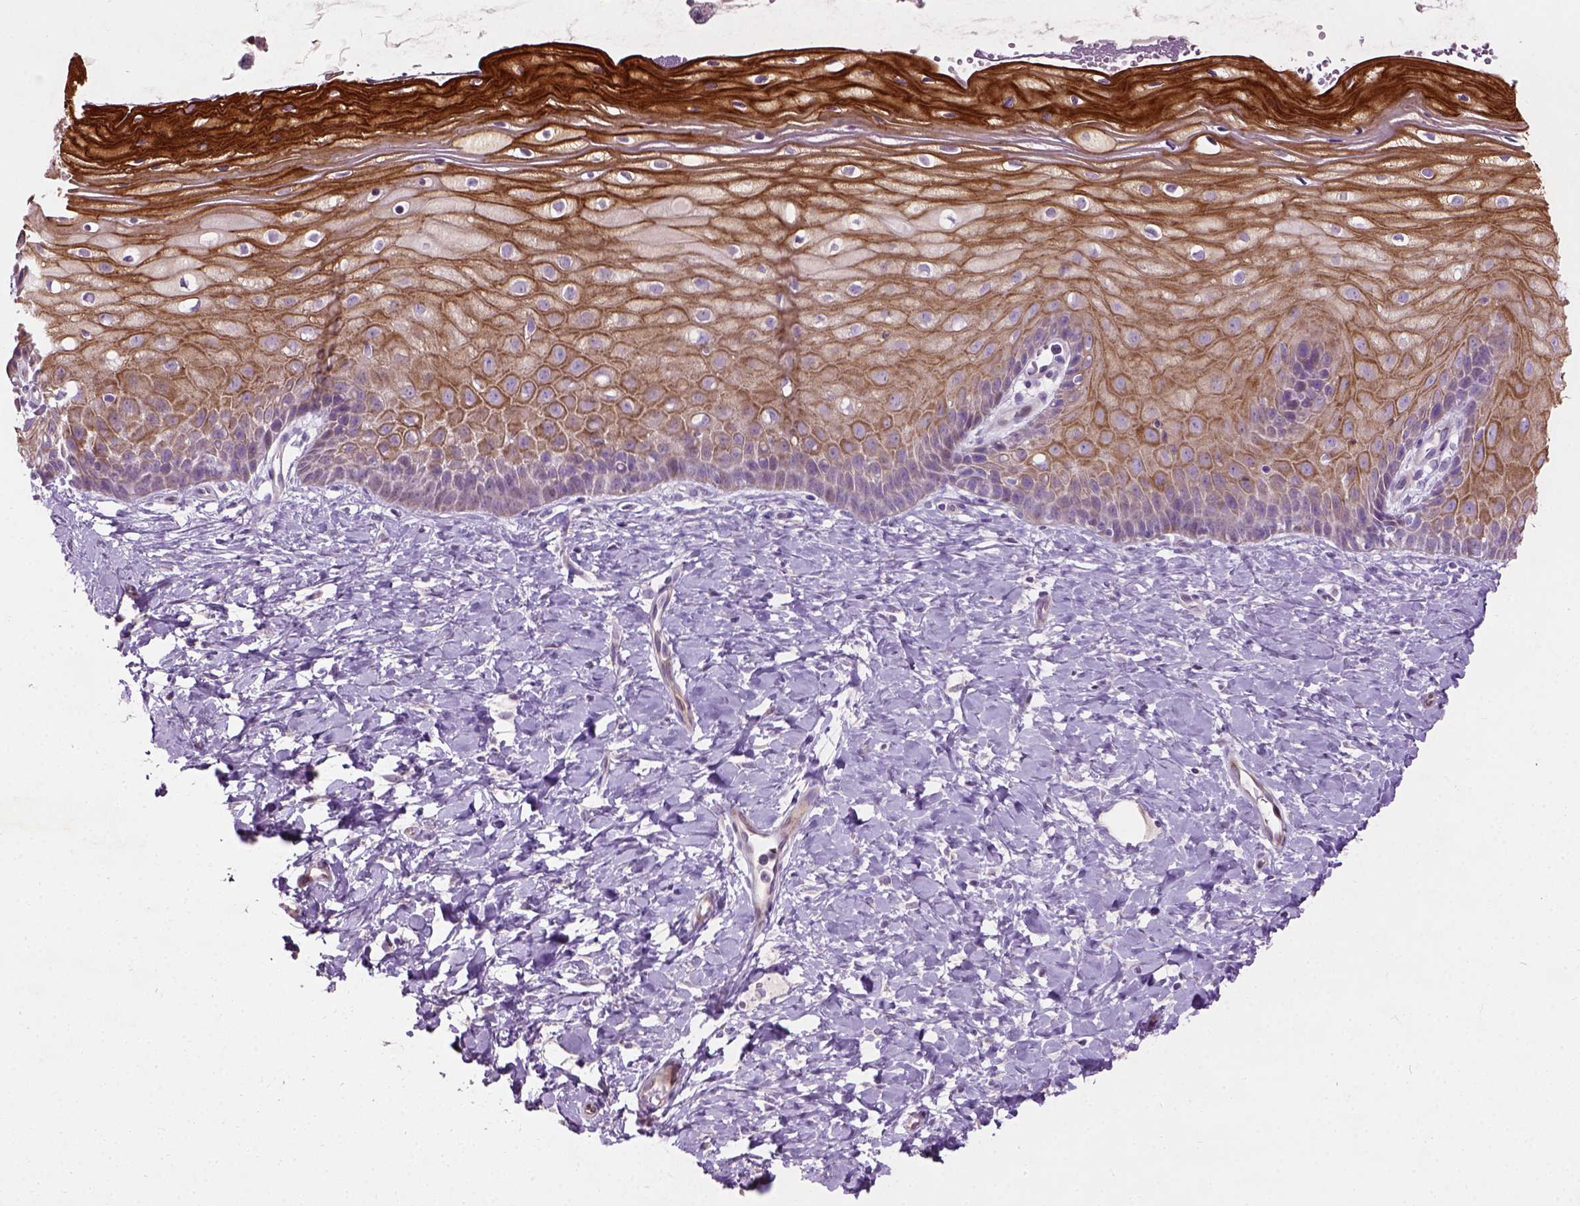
{"staining": {"intensity": "negative", "quantity": "none", "location": "none"}, "tissue": "cervix", "cell_type": "Glandular cells", "image_type": "normal", "snomed": [{"axis": "morphology", "description": "Normal tissue, NOS"}, {"axis": "topography", "description": "Cervix"}], "caption": "DAB (3,3'-diaminobenzidine) immunohistochemical staining of normal cervix exhibits no significant staining in glandular cells.", "gene": "PKP3", "patient": {"sex": "female", "age": 37}}